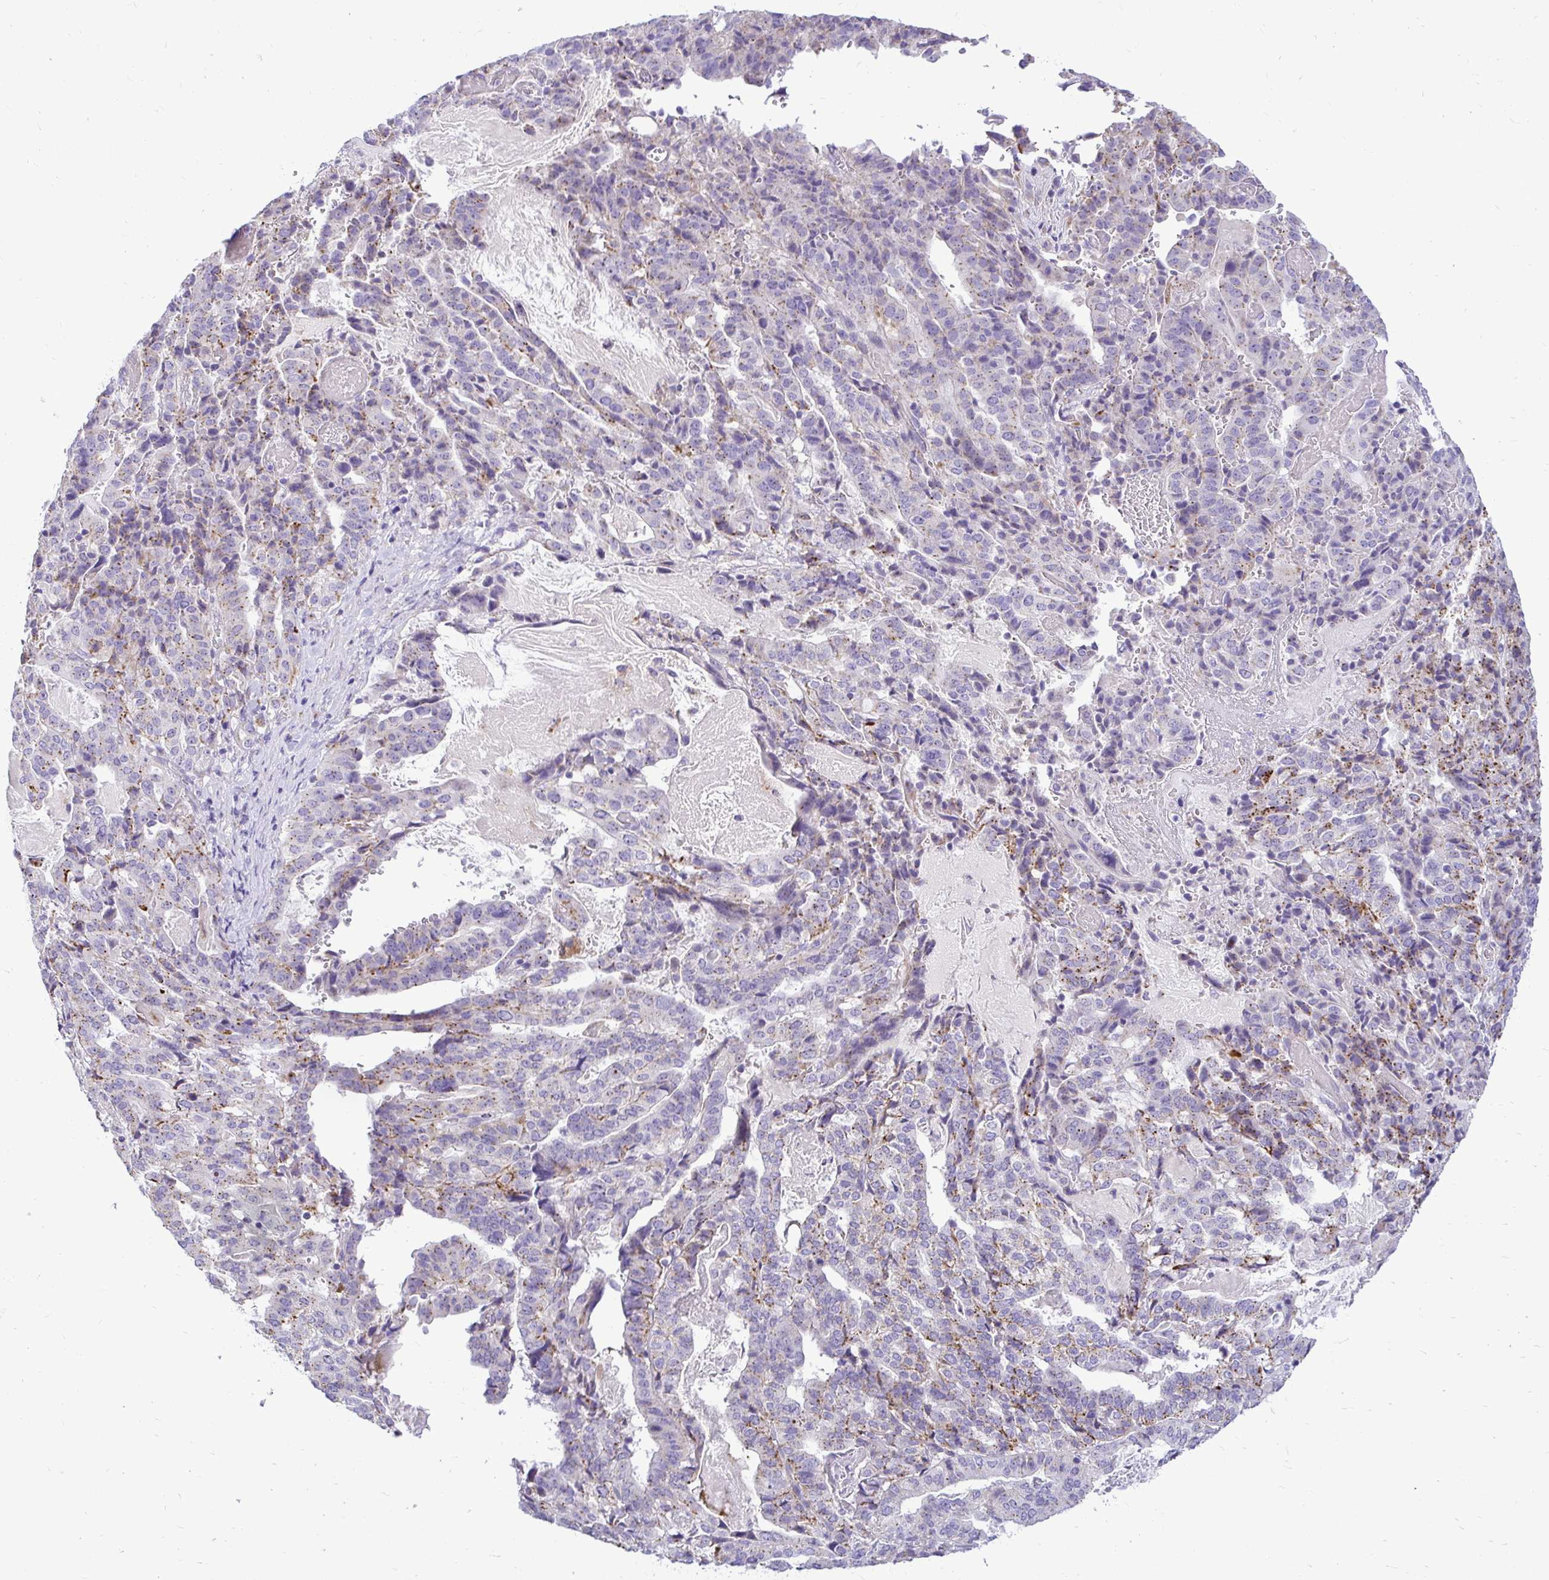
{"staining": {"intensity": "weak", "quantity": "<25%", "location": "cytoplasmic/membranous"}, "tissue": "stomach cancer", "cell_type": "Tumor cells", "image_type": "cancer", "snomed": [{"axis": "morphology", "description": "Adenocarcinoma, NOS"}, {"axis": "topography", "description": "Stomach"}], "caption": "This is a histopathology image of immunohistochemistry (IHC) staining of stomach cancer (adenocarcinoma), which shows no positivity in tumor cells.", "gene": "PKN3", "patient": {"sex": "male", "age": 48}}